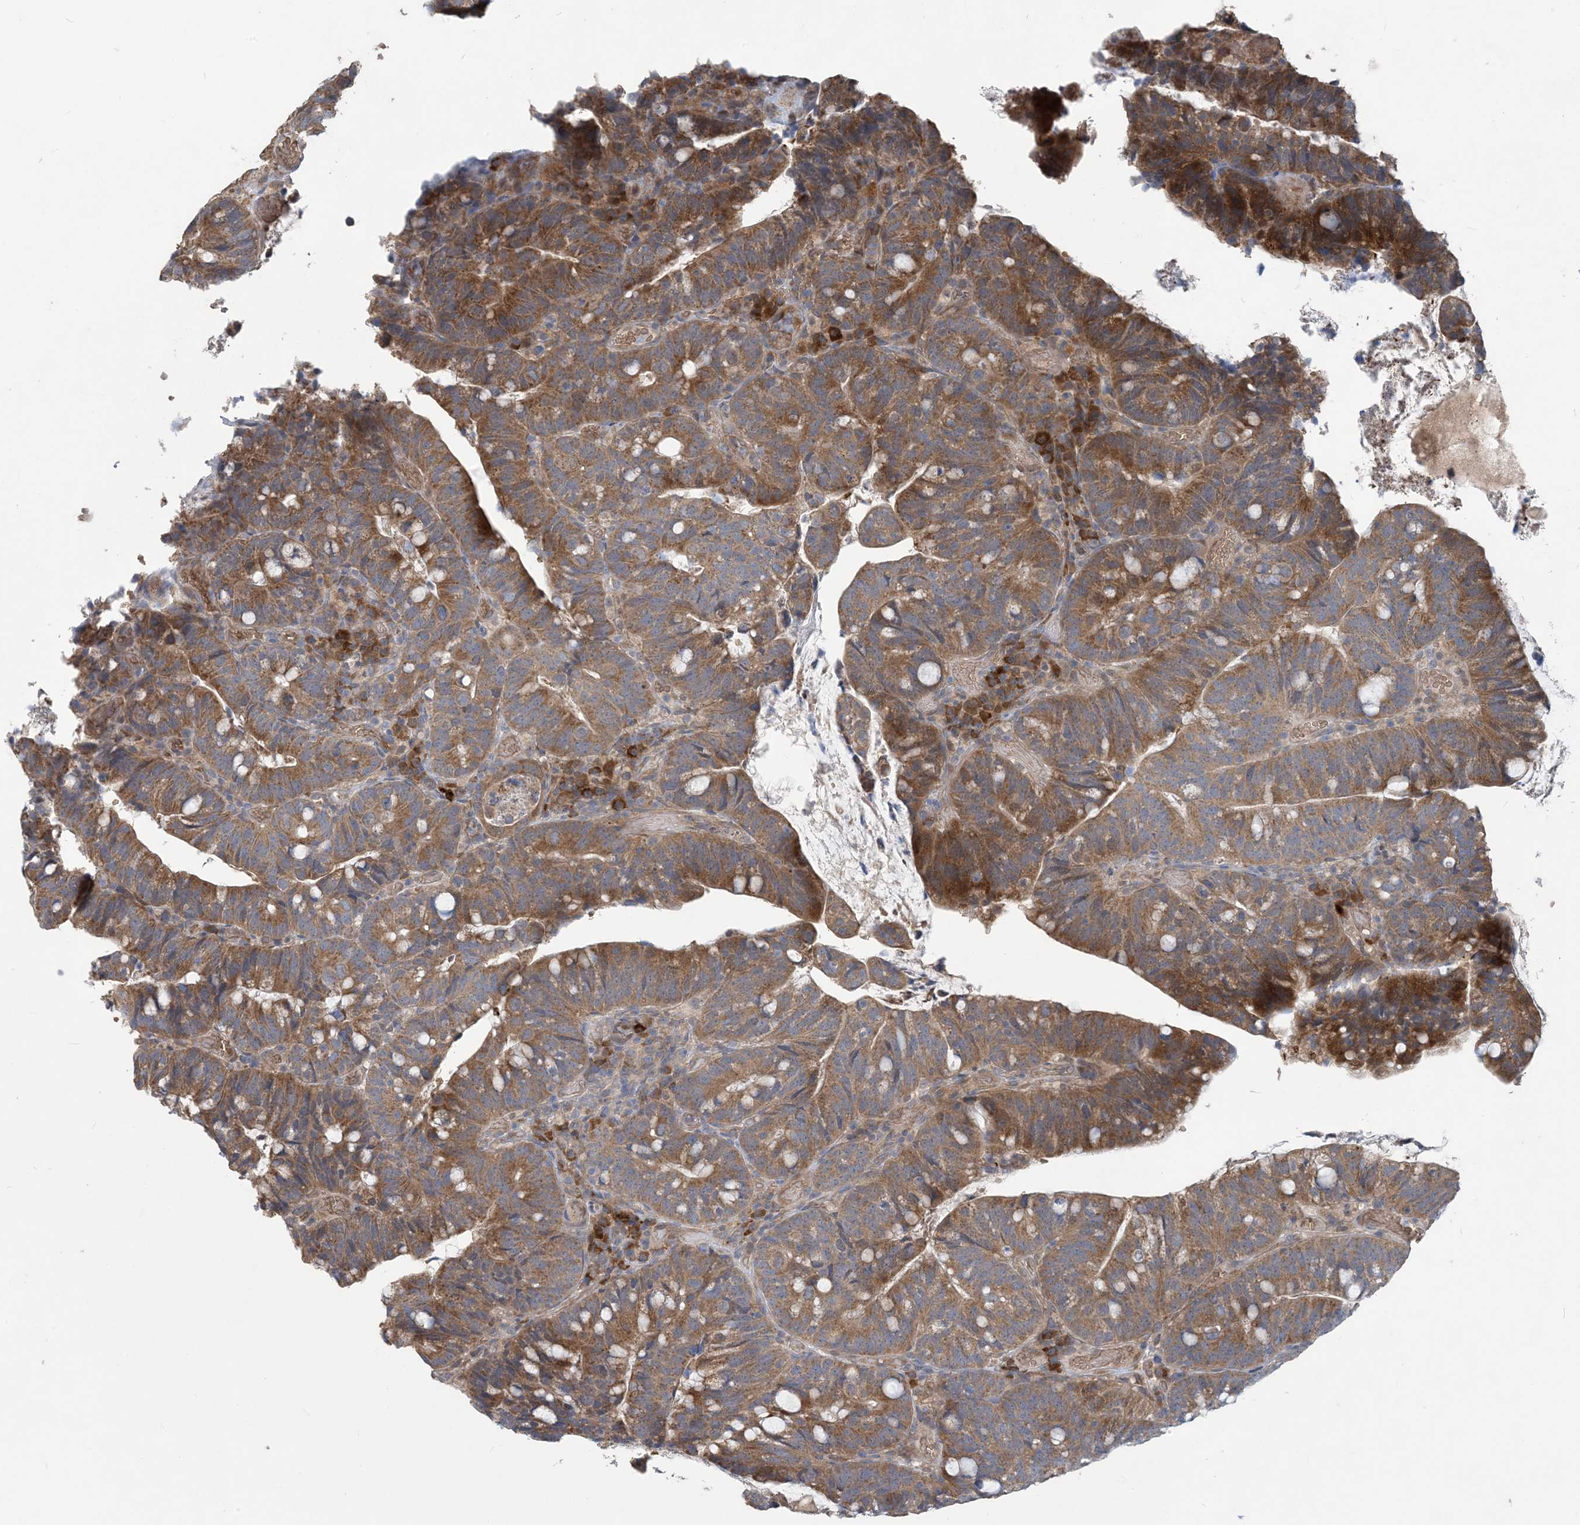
{"staining": {"intensity": "moderate", "quantity": ">75%", "location": "cytoplasmic/membranous"}, "tissue": "colorectal cancer", "cell_type": "Tumor cells", "image_type": "cancer", "snomed": [{"axis": "morphology", "description": "Adenocarcinoma, NOS"}, {"axis": "topography", "description": "Colon"}], "caption": "Colorectal cancer (adenocarcinoma) stained for a protein (brown) demonstrates moderate cytoplasmic/membranous positive staining in approximately >75% of tumor cells.", "gene": "PUSL1", "patient": {"sex": "female", "age": 66}}